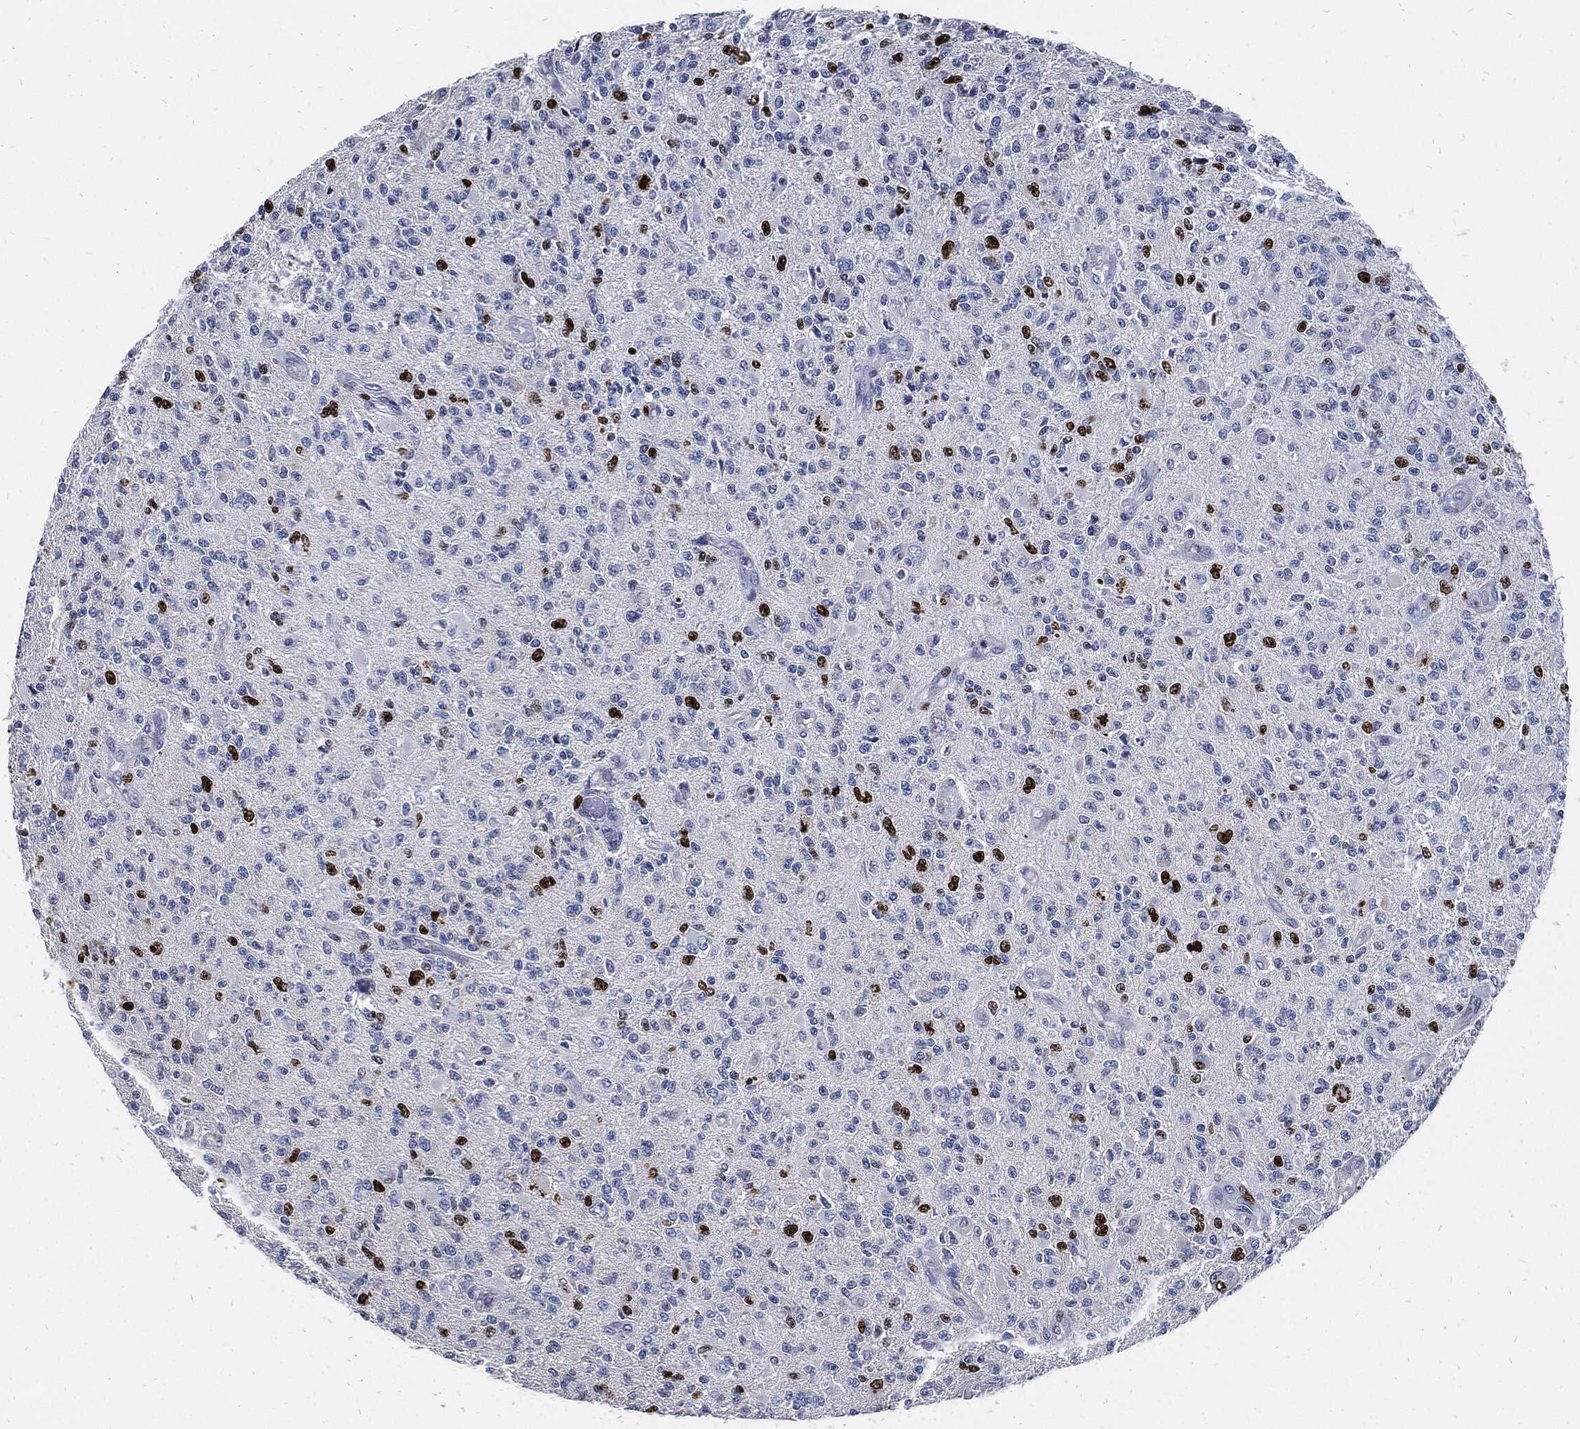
{"staining": {"intensity": "strong", "quantity": "<25%", "location": "nuclear"}, "tissue": "glioma", "cell_type": "Tumor cells", "image_type": "cancer", "snomed": [{"axis": "morphology", "description": "Glioma, malignant, High grade"}, {"axis": "topography", "description": "Brain"}], "caption": "Protein analysis of malignant glioma (high-grade) tissue exhibits strong nuclear expression in approximately <25% of tumor cells.", "gene": "MKI67", "patient": {"sex": "female", "age": 63}}